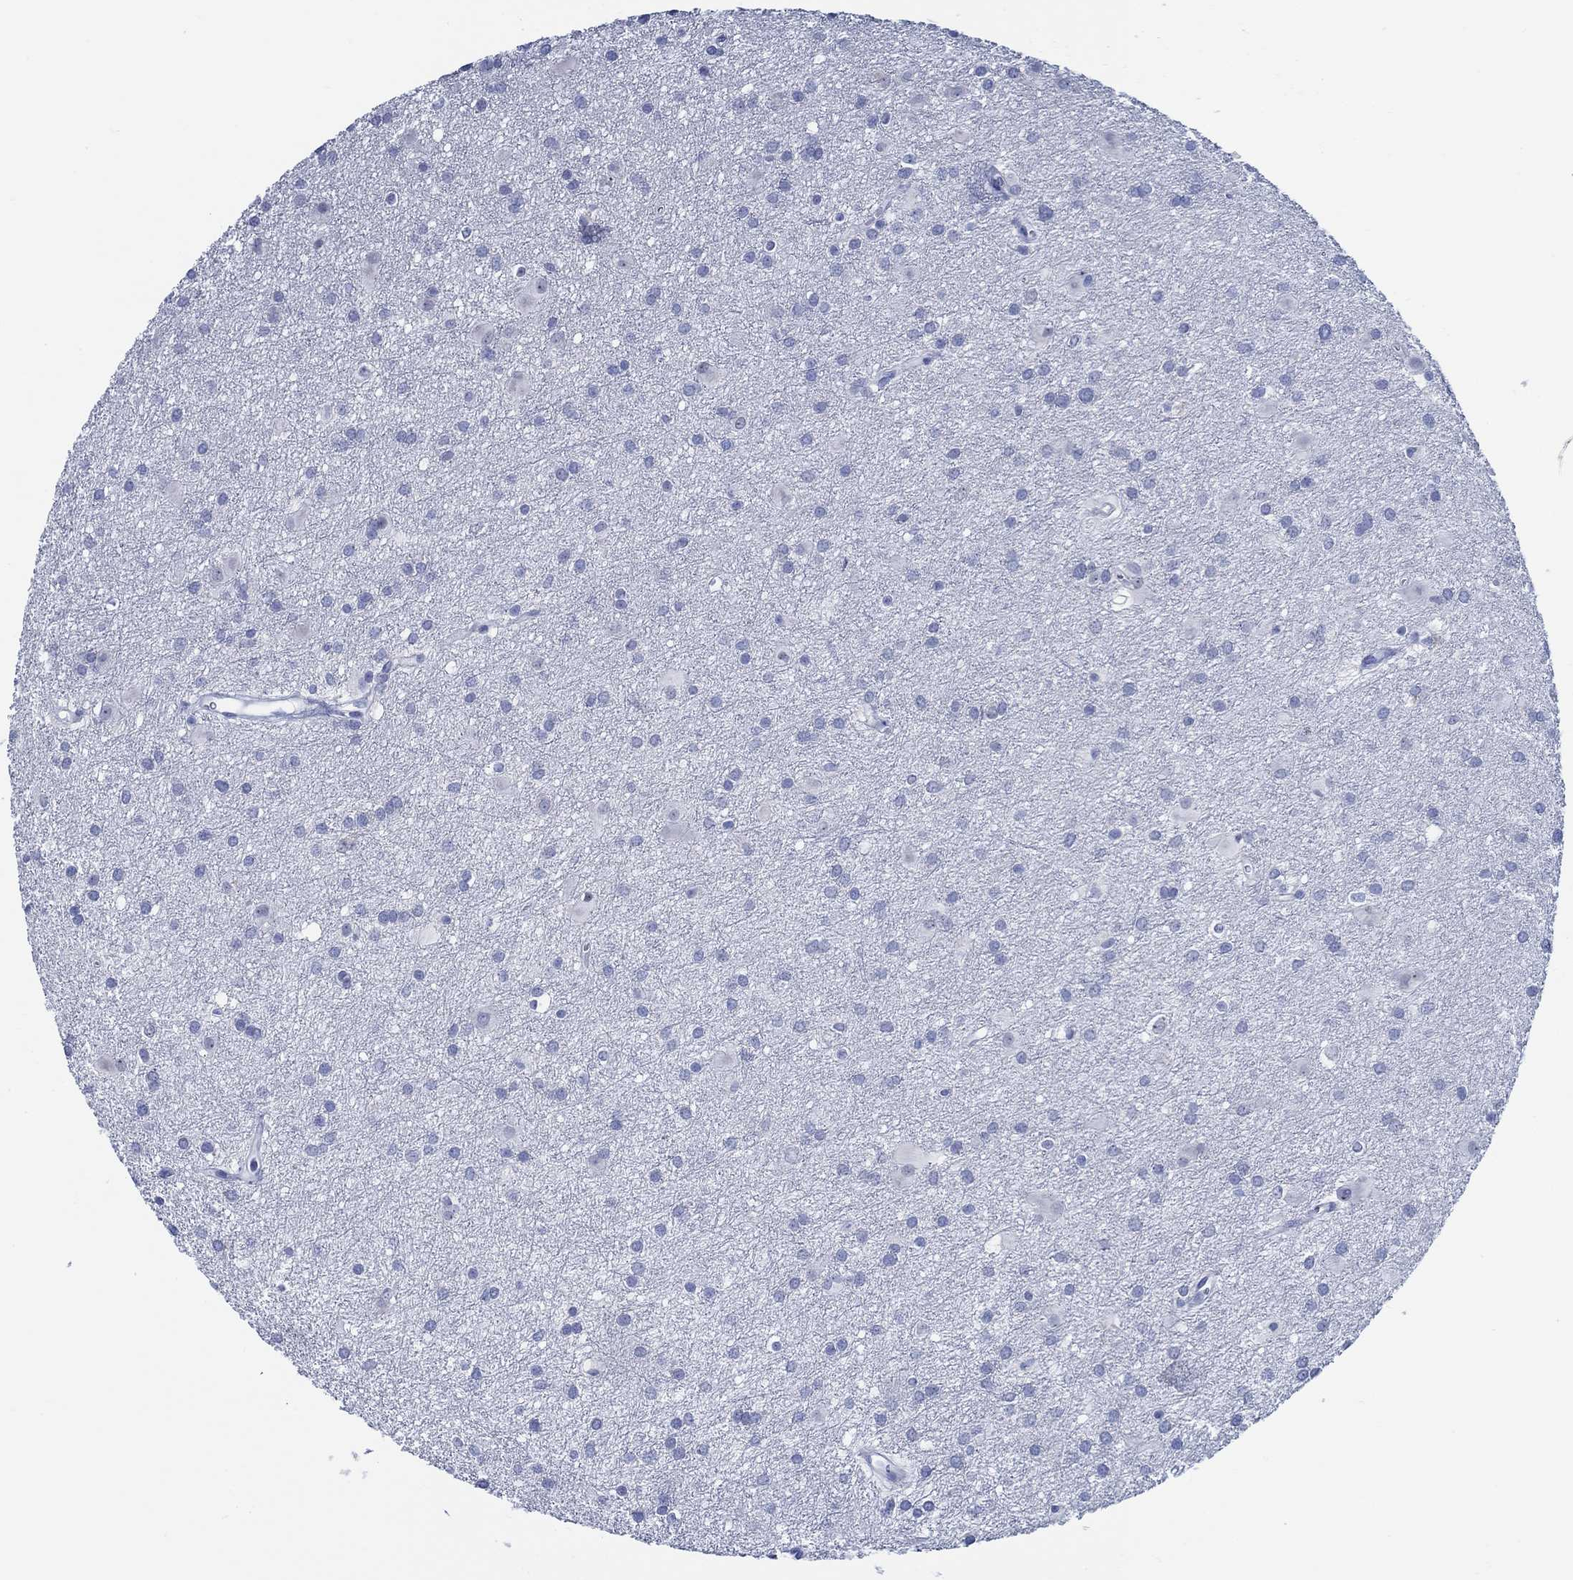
{"staining": {"intensity": "negative", "quantity": "none", "location": "none"}, "tissue": "glioma", "cell_type": "Tumor cells", "image_type": "cancer", "snomed": [{"axis": "morphology", "description": "Glioma, malignant, Low grade"}, {"axis": "topography", "description": "Brain"}], "caption": "A high-resolution histopathology image shows immunohistochemistry (IHC) staining of malignant glioma (low-grade), which exhibits no significant positivity in tumor cells. (DAB immunohistochemistry (IHC) with hematoxylin counter stain).", "gene": "WDR62", "patient": {"sex": "male", "age": 58}}